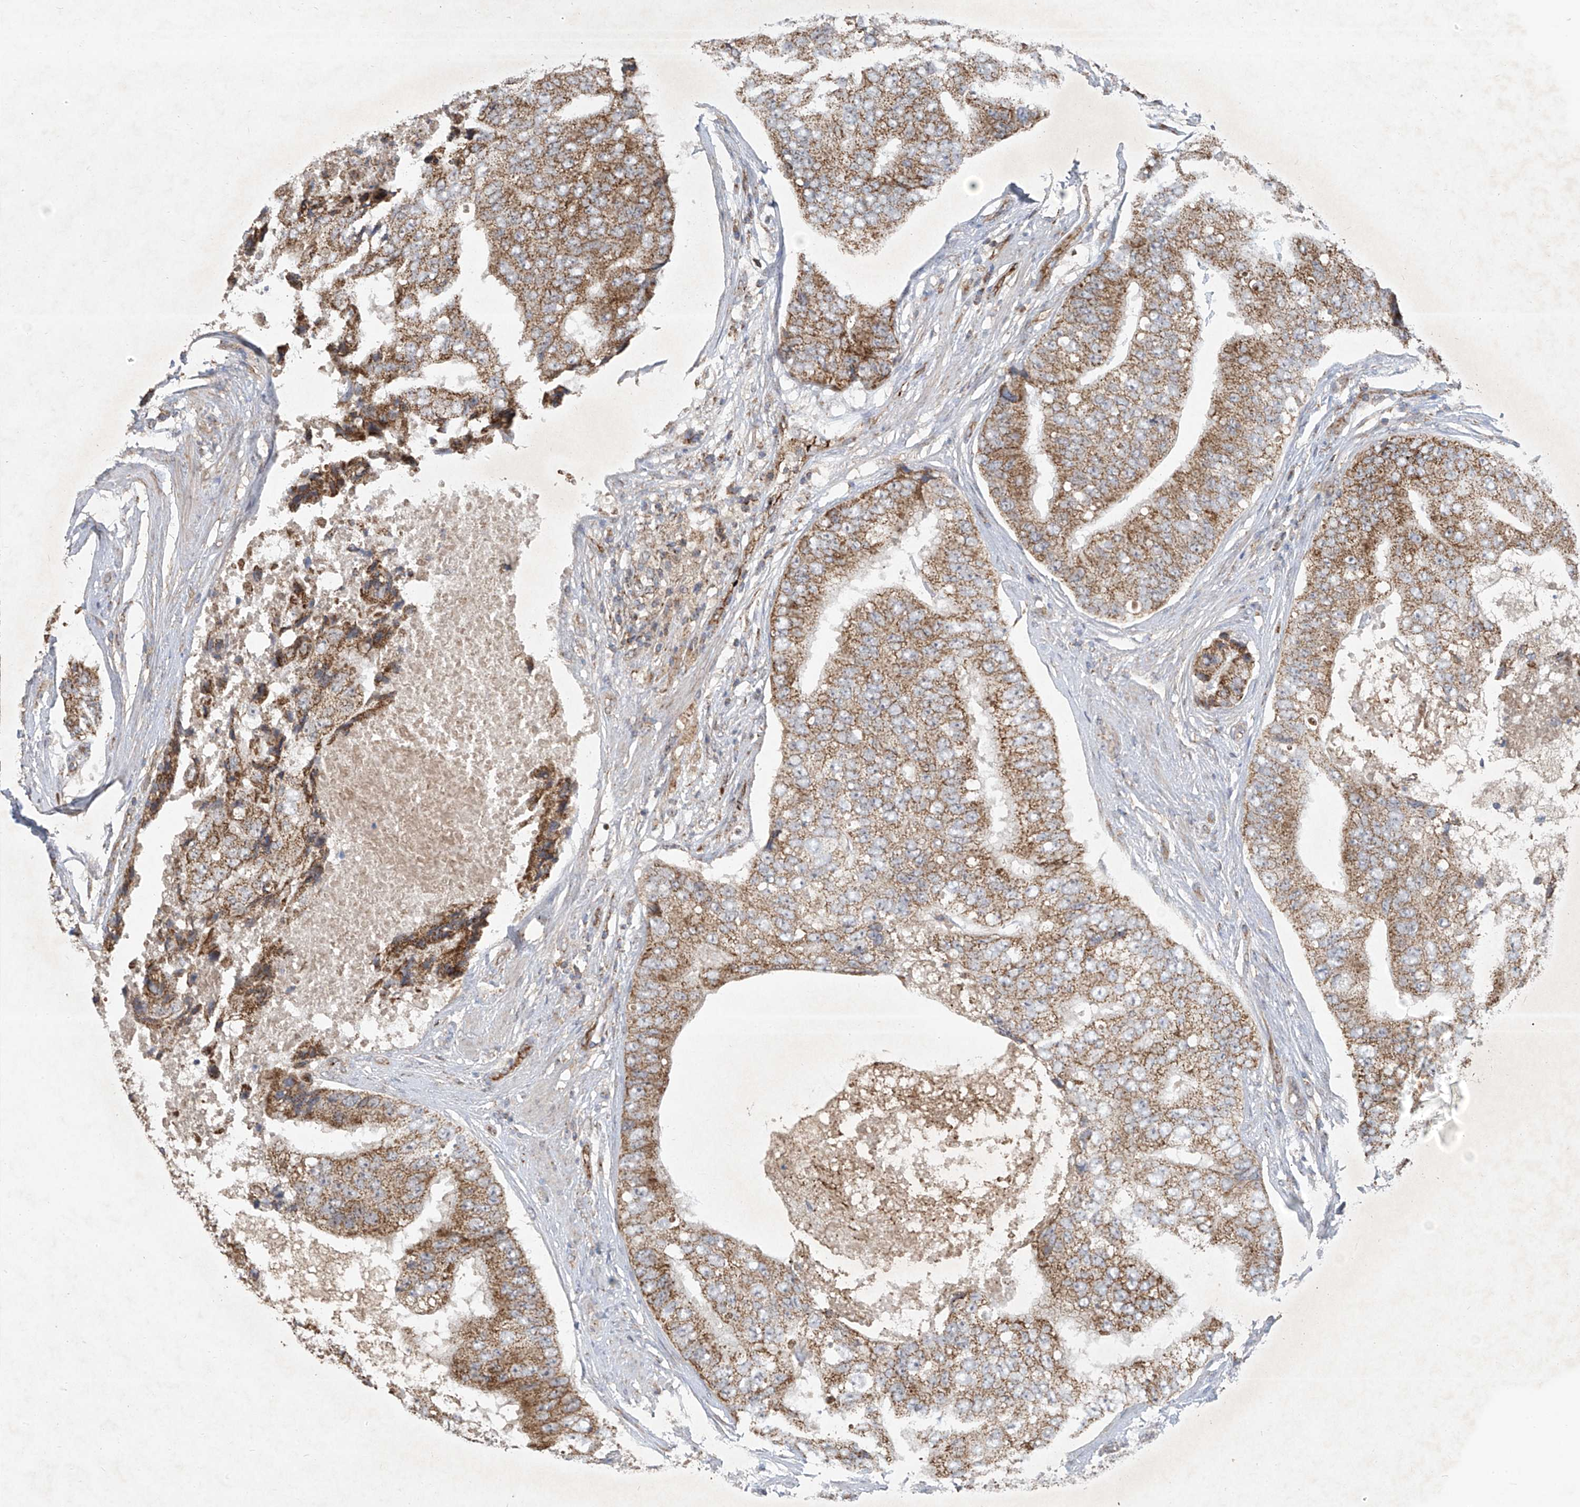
{"staining": {"intensity": "moderate", "quantity": ">75%", "location": "cytoplasmic/membranous"}, "tissue": "prostate cancer", "cell_type": "Tumor cells", "image_type": "cancer", "snomed": [{"axis": "morphology", "description": "Adenocarcinoma, High grade"}, {"axis": "topography", "description": "Prostate"}], "caption": "Prostate adenocarcinoma (high-grade) stained with a protein marker reveals moderate staining in tumor cells.", "gene": "UQCC1", "patient": {"sex": "male", "age": 70}}